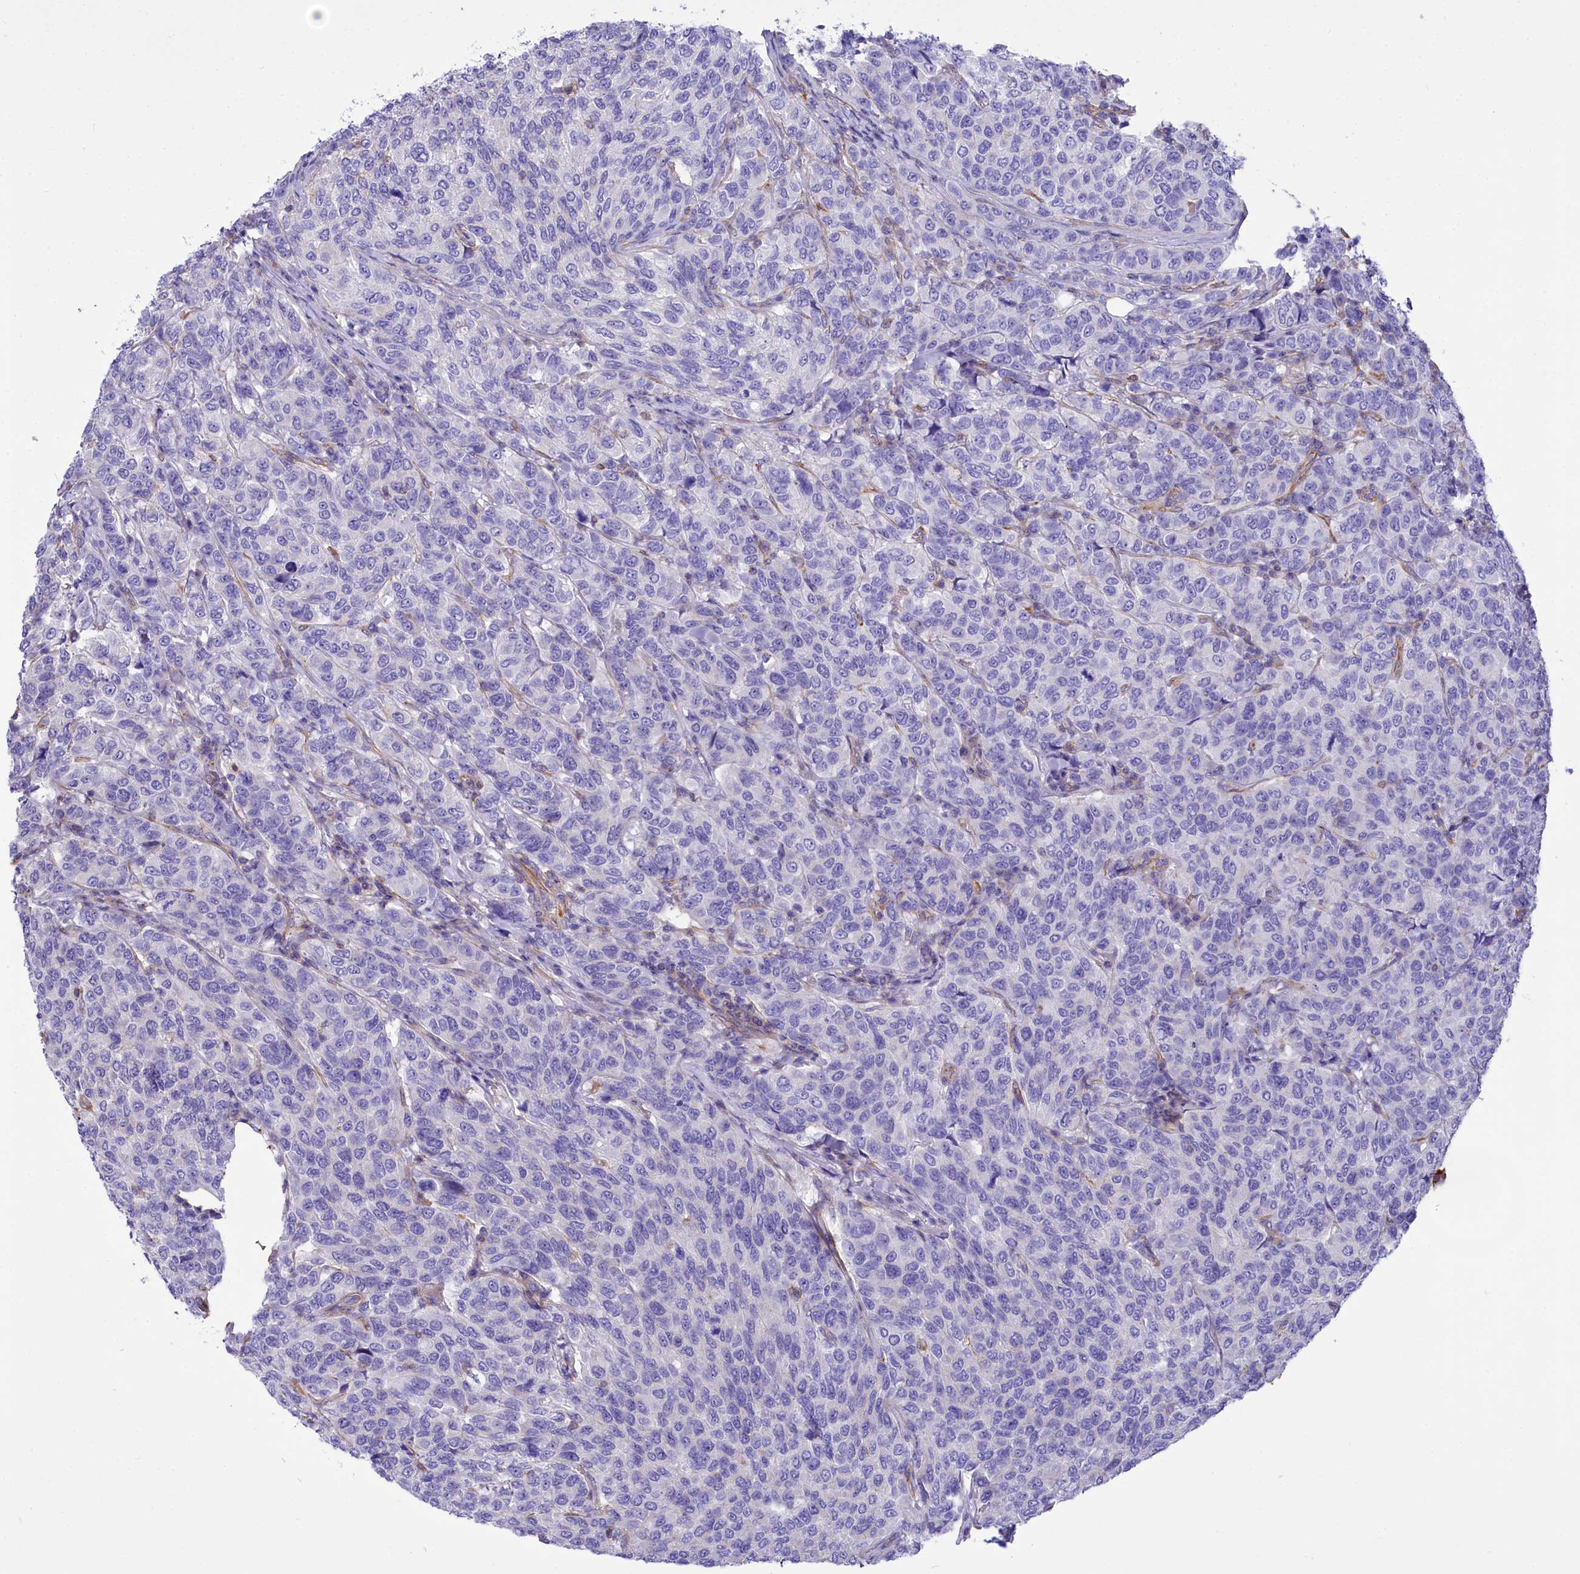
{"staining": {"intensity": "negative", "quantity": "none", "location": "none"}, "tissue": "breast cancer", "cell_type": "Tumor cells", "image_type": "cancer", "snomed": [{"axis": "morphology", "description": "Duct carcinoma"}, {"axis": "topography", "description": "Breast"}], "caption": "Immunohistochemical staining of human breast cancer shows no significant expression in tumor cells. The staining was performed using DAB (3,3'-diaminobenzidine) to visualize the protein expression in brown, while the nuclei were stained in blue with hematoxylin (Magnification: 20x).", "gene": "CD99", "patient": {"sex": "female", "age": 55}}